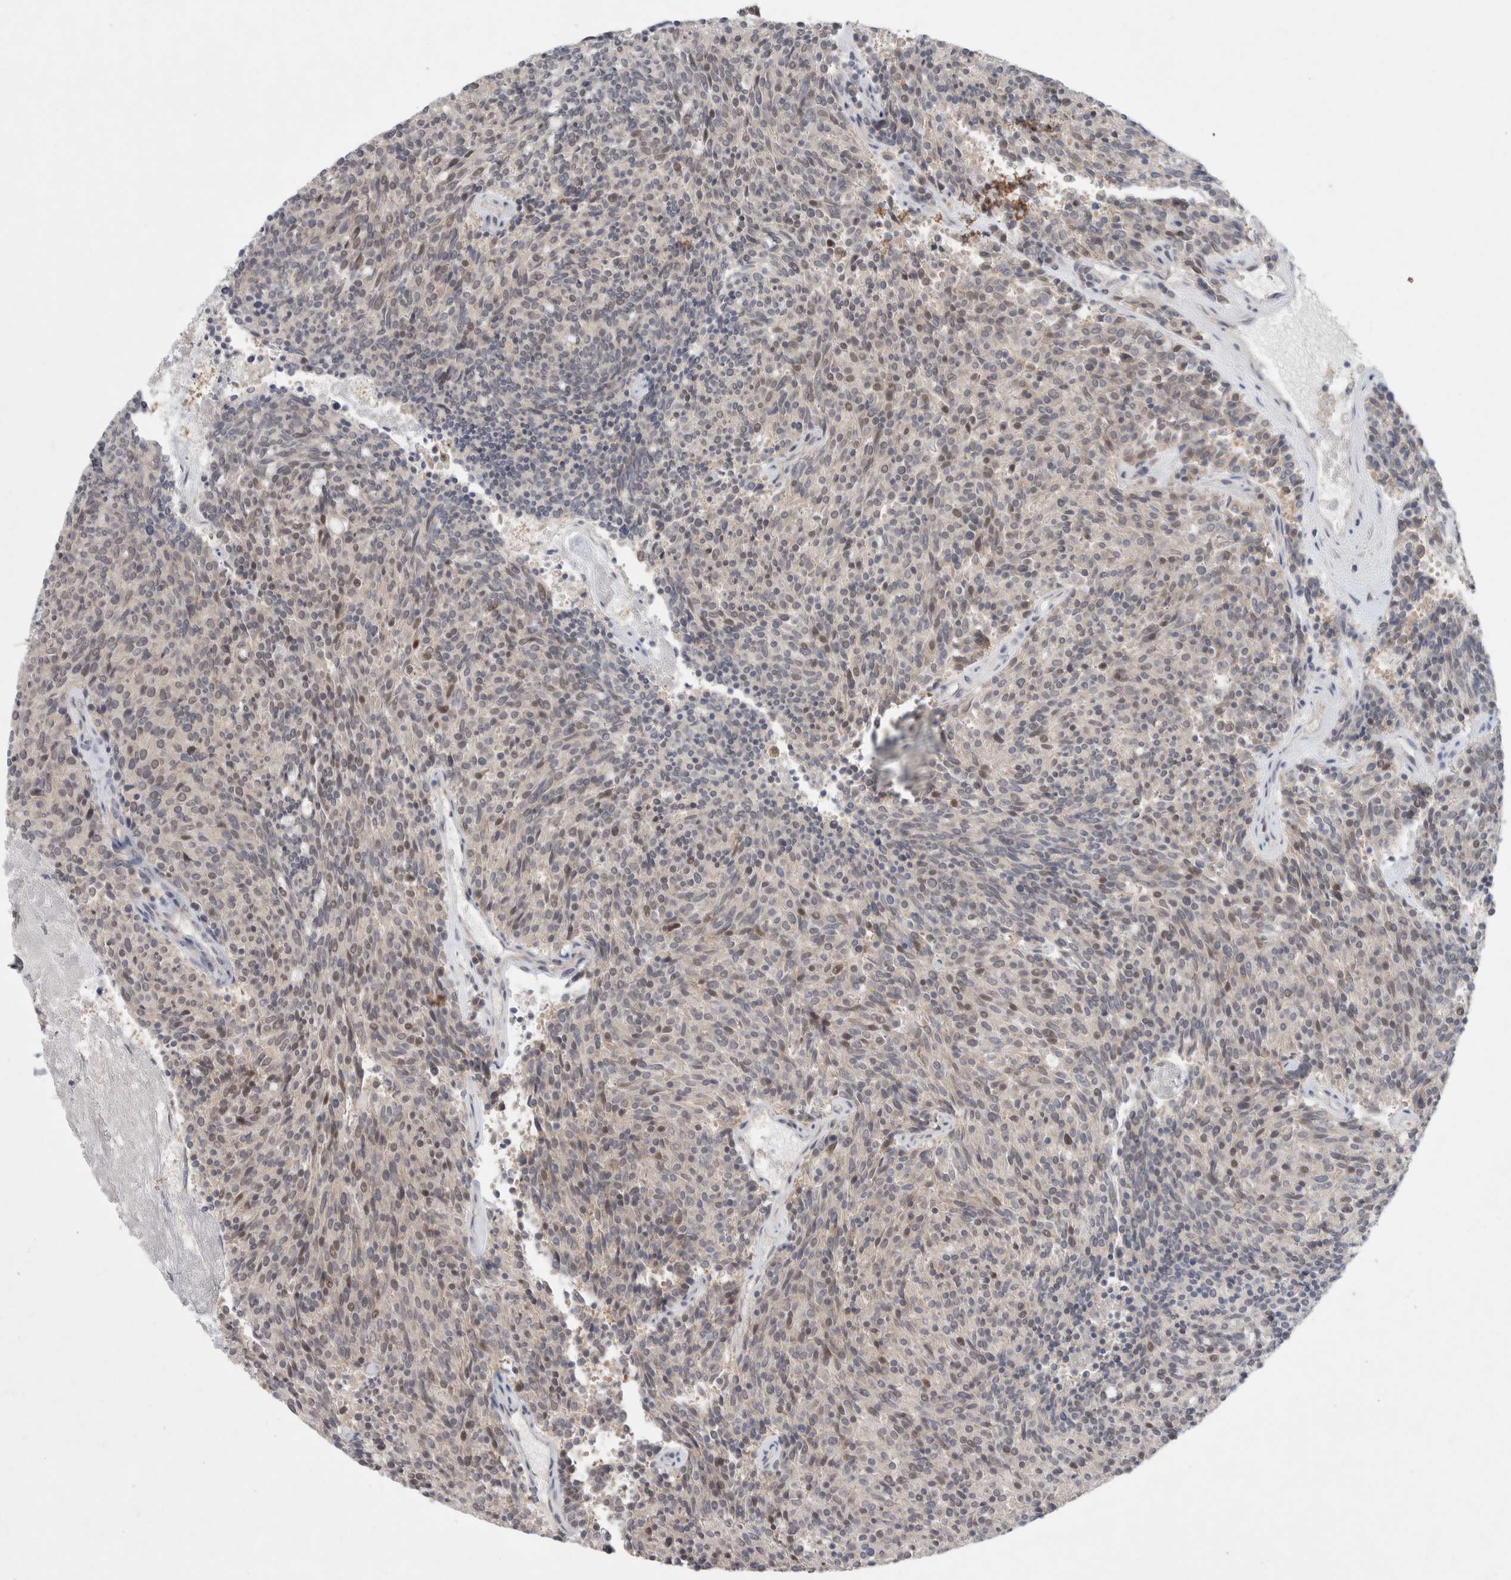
{"staining": {"intensity": "weak", "quantity": "25%-75%", "location": "cytoplasmic/membranous,nuclear"}, "tissue": "carcinoid", "cell_type": "Tumor cells", "image_type": "cancer", "snomed": [{"axis": "morphology", "description": "Carcinoid, malignant, NOS"}, {"axis": "topography", "description": "Pancreas"}], "caption": "An image showing weak cytoplasmic/membranous and nuclear positivity in approximately 25%-75% of tumor cells in carcinoid, as visualized by brown immunohistochemical staining.", "gene": "RASAL2", "patient": {"sex": "female", "age": 54}}